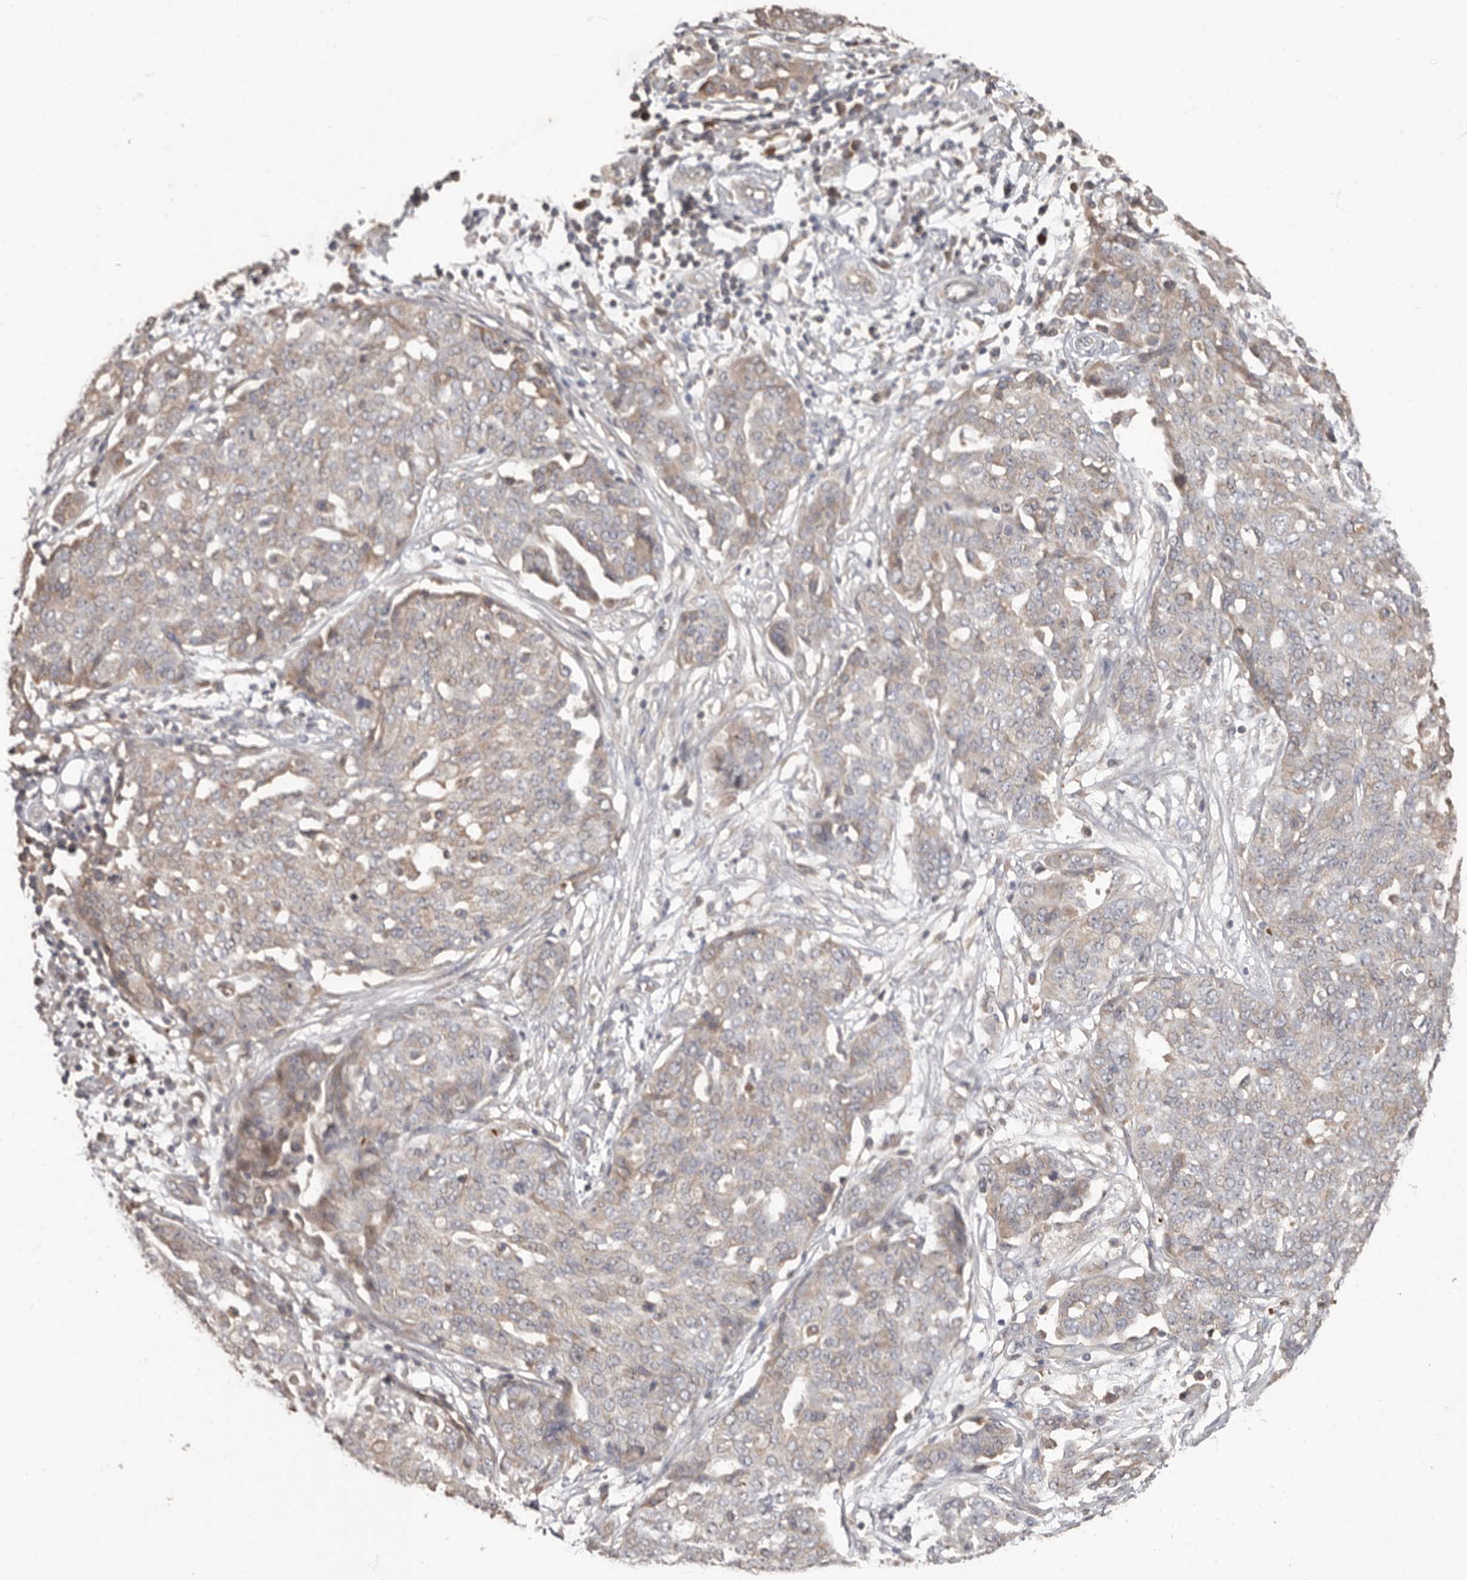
{"staining": {"intensity": "weak", "quantity": "25%-75%", "location": "cytoplasmic/membranous"}, "tissue": "ovarian cancer", "cell_type": "Tumor cells", "image_type": "cancer", "snomed": [{"axis": "morphology", "description": "Cystadenocarcinoma, serous, NOS"}, {"axis": "topography", "description": "Soft tissue"}, {"axis": "topography", "description": "Ovary"}], "caption": "Tumor cells display weak cytoplasmic/membranous expression in about 25%-75% of cells in ovarian serous cystadenocarcinoma.", "gene": "KIF26B", "patient": {"sex": "female", "age": 57}}